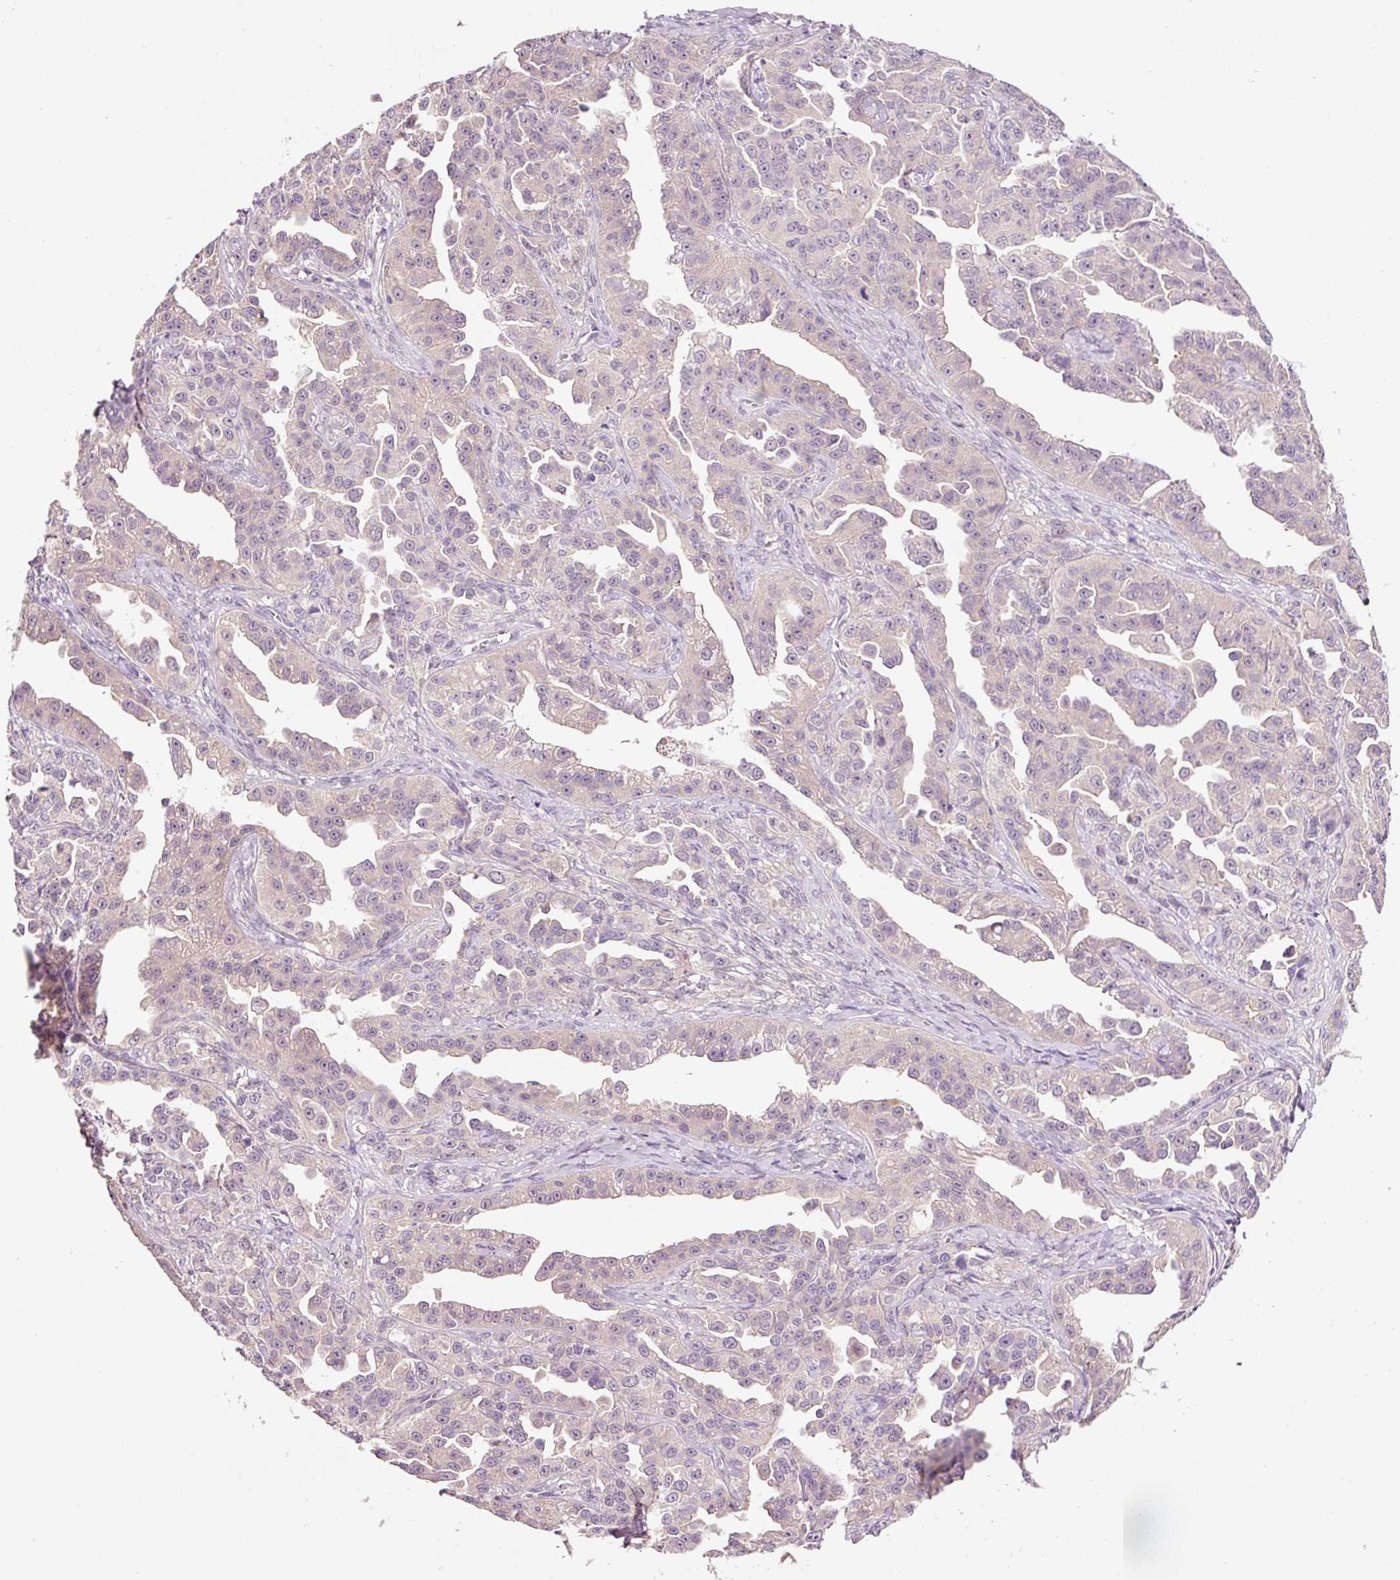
{"staining": {"intensity": "negative", "quantity": "none", "location": "none"}, "tissue": "ovarian cancer", "cell_type": "Tumor cells", "image_type": "cancer", "snomed": [{"axis": "morphology", "description": "Cystadenocarcinoma, serous, NOS"}, {"axis": "topography", "description": "Ovary"}], "caption": "Immunohistochemistry of human ovarian cancer demonstrates no expression in tumor cells.", "gene": "TENT5C", "patient": {"sex": "female", "age": 75}}